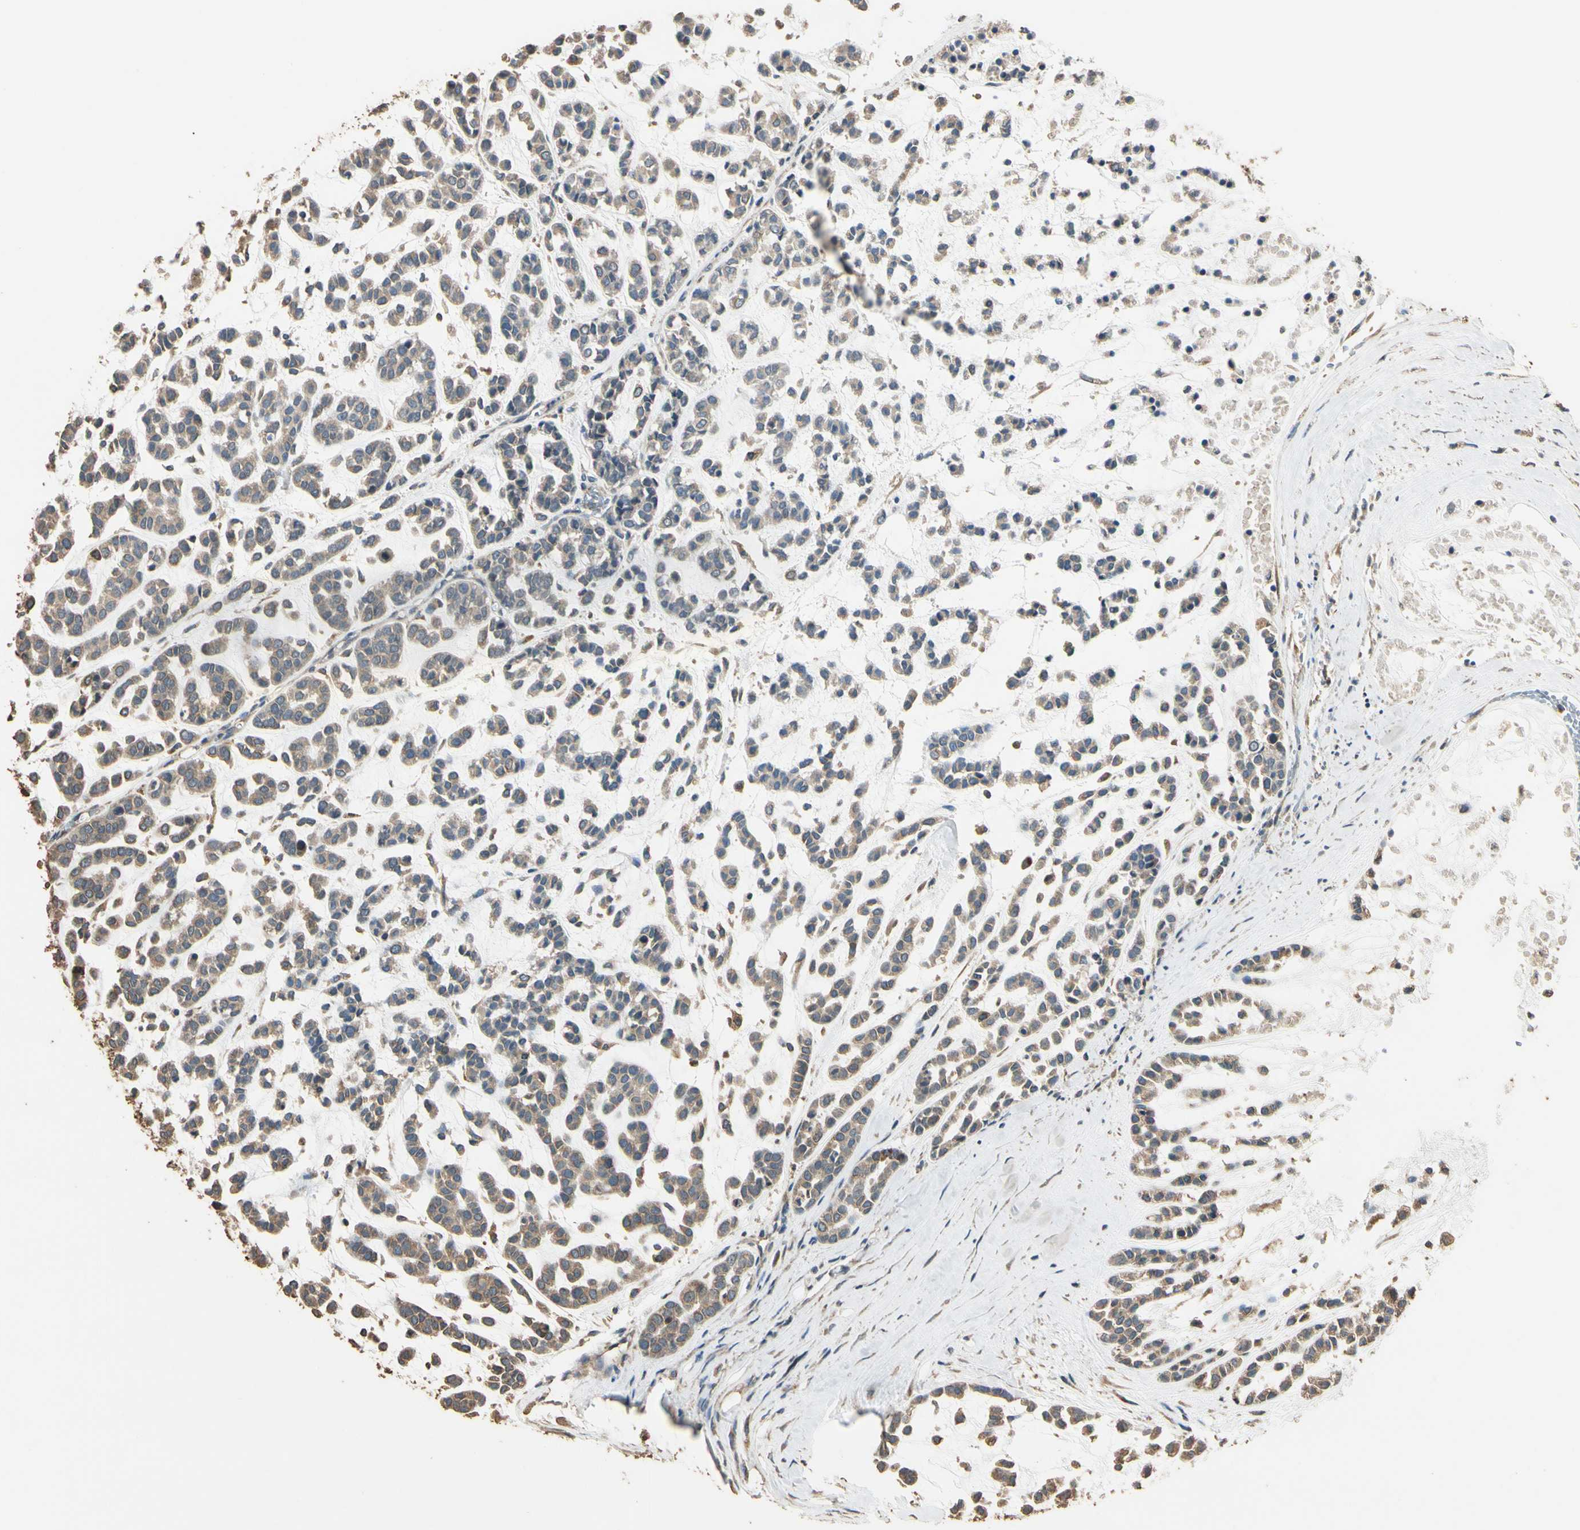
{"staining": {"intensity": "weak", "quantity": ">75%", "location": "cytoplasmic/membranous"}, "tissue": "head and neck cancer", "cell_type": "Tumor cells", "image_type": "cancer", "snomed": [{"axis": "morphology", "description": "Adenocarcinoma, NOS"}, {"axis": "morphology", "description": "Adenoma, NOS"}, {"axis": "topography", "description": "Head-Neck"}], "caption": "This is an image of IHC staining of head and neck cancer (adenocarcinoma), which shows weak positivity in the cytoplasmic/membranous of tumor cells.", "gene": "STX18", "patient": {"sex": "female", "age": 55}}